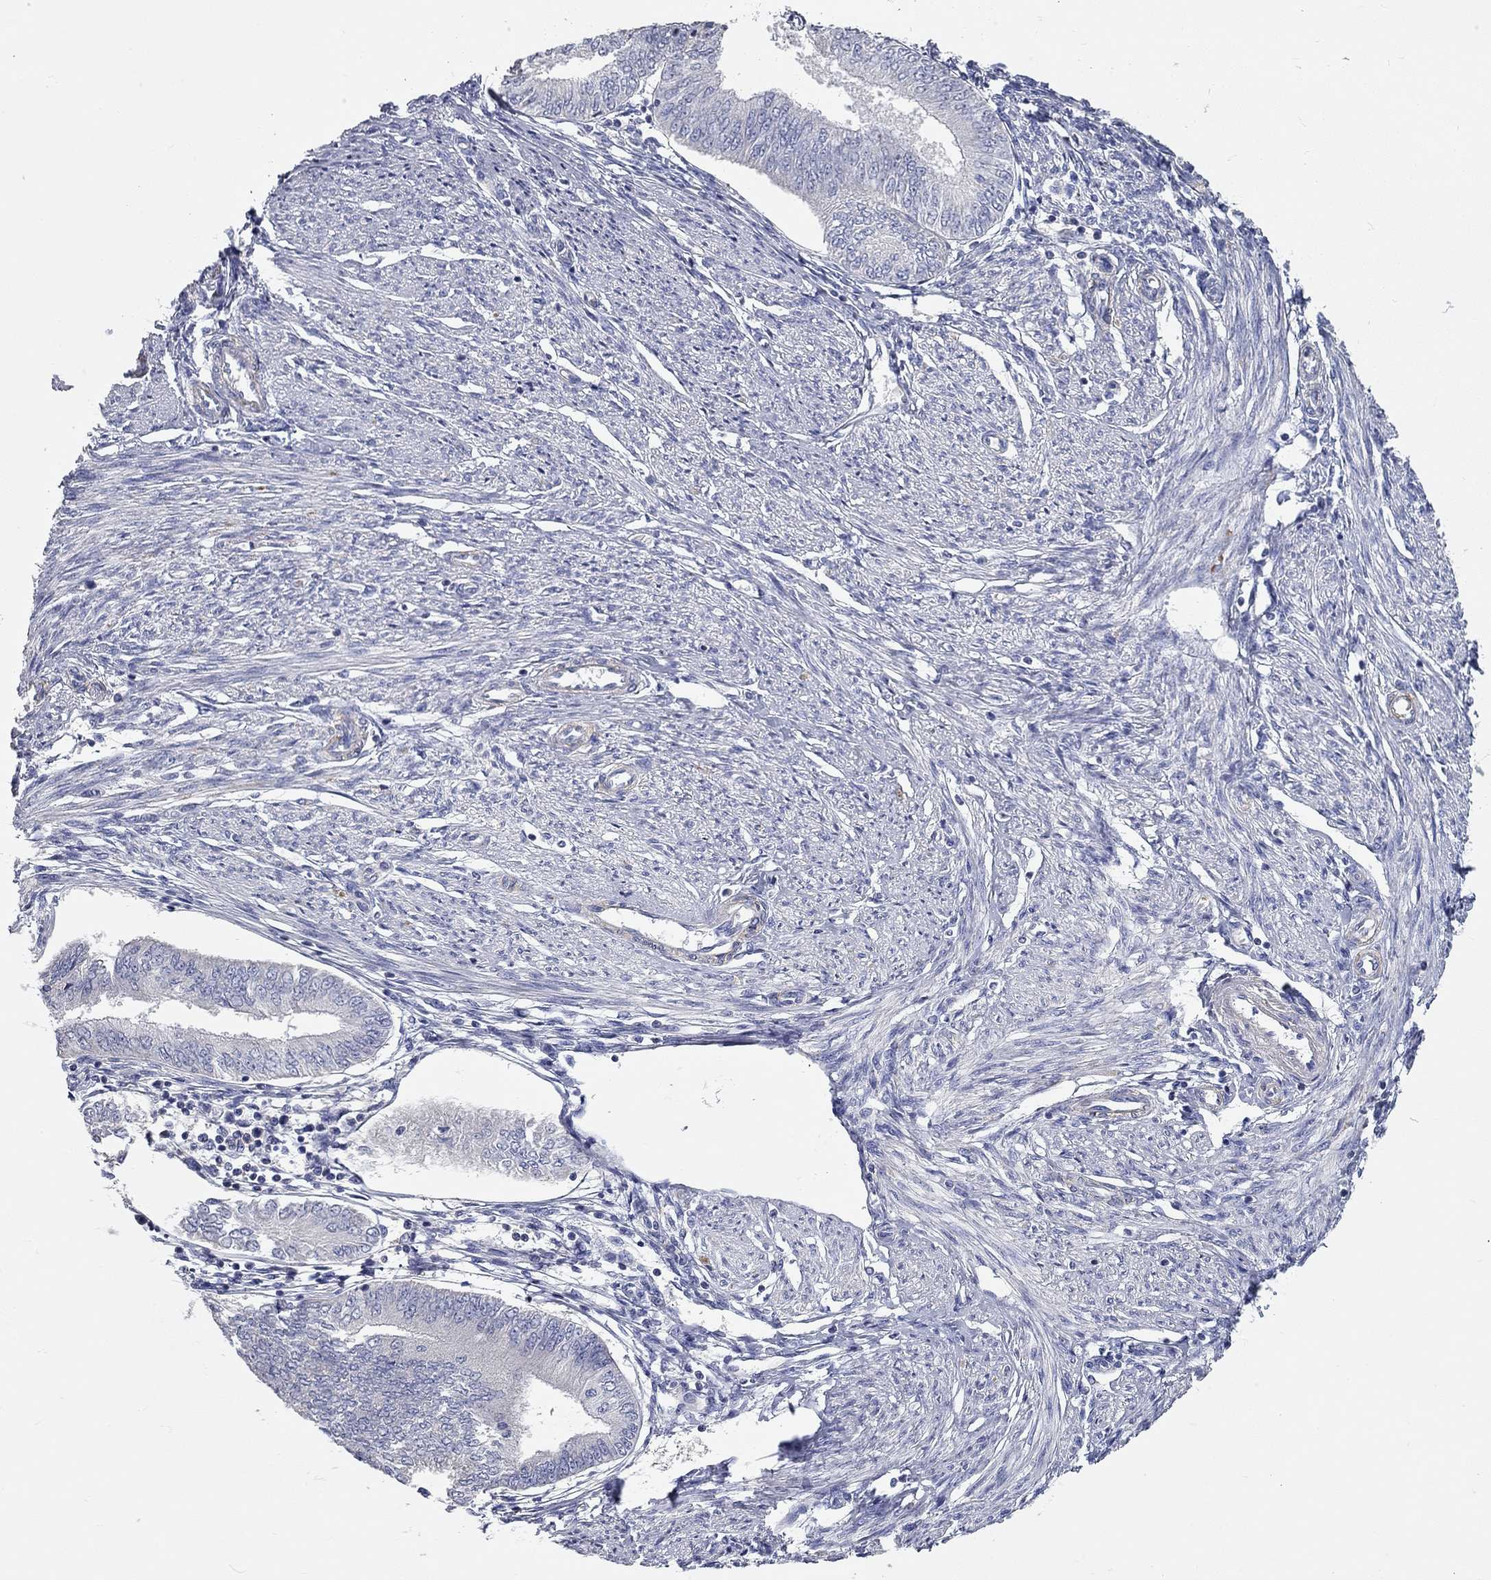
{"staining": {"intensity": "negative", "quantity": "none", "location": "none"}, "tissue": "endometrial cancer", "cell_type": "Tumor cells", "image_type": "cancer", "snomed": [{"axis": "morphology", "description": "Adenocarcinoma, NOS"}, {"axis": "topography", "description": "Endometrium"}], "caption": "High magnification brightfield microscopy of endometrial cancer (adenocarcinoma) stained with DAB (brown) and counterstained with hematoxylin (blue): tumor cells show no significant positivity. (Stains: DAB immunohistochemistry with hematoxylin counter stain, Microscopy: brightfield microscopy at high magnification).", "gene": "CFAP161", "patient": {"sex": "female", "age": 68}}